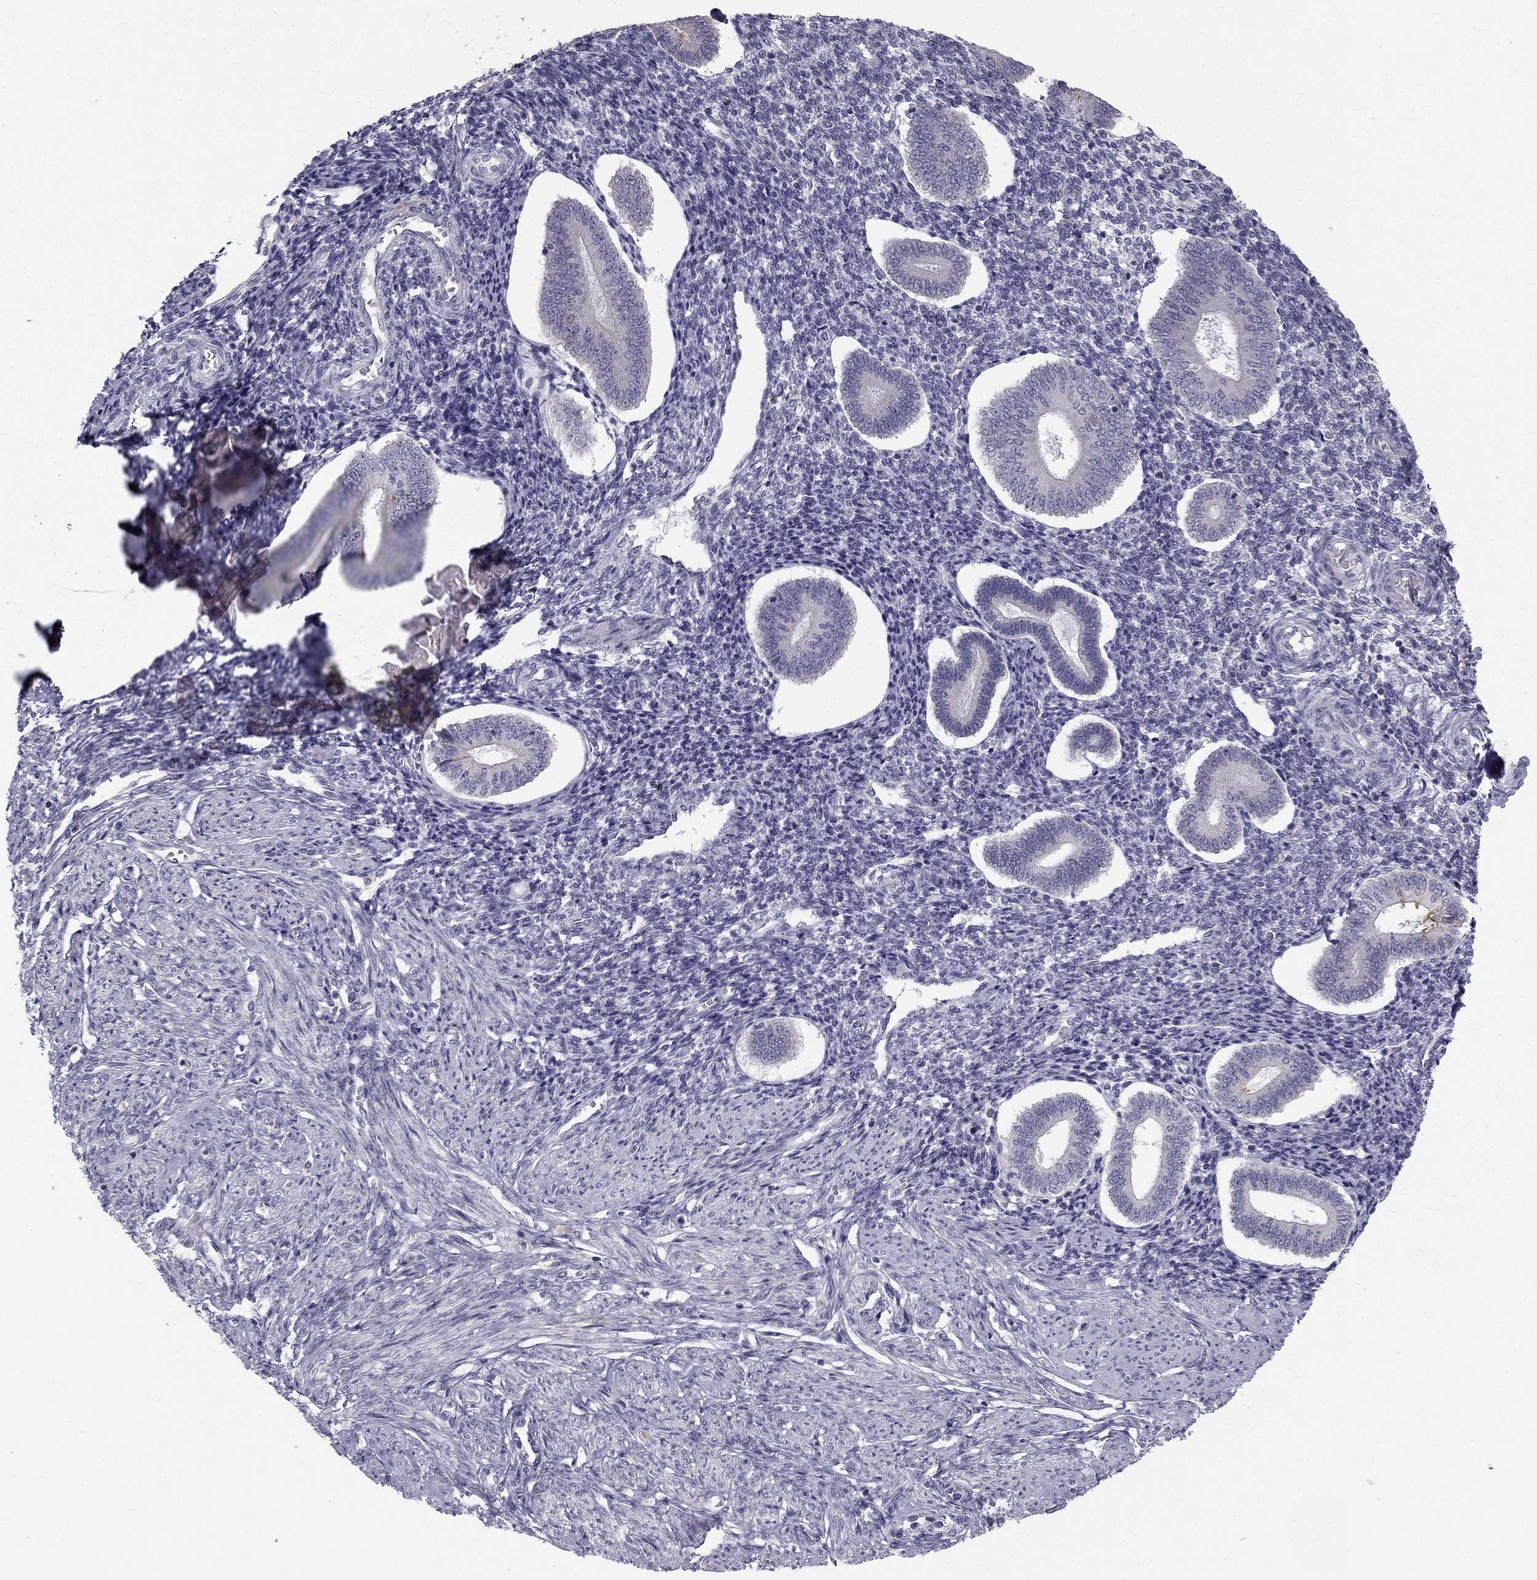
{"staining": {"intensity": "negative", "quantity": "none", "location": "none"}, "tissue": "endometrium", "cell_type": "Cells in endometrial stroma", "image_type": "normal", "snomed": [{"axis": "morphology", "description": "Normal tissue, NOS"}, {"axis": "topography", "description": "Endometrium"}], "caption": "Photomicrograph shows no protein staining in cells in endometrial stroma of unremarkable endometrium.", "gene": "C5orf49", "patient": {"sex": "female", "age": 40}}